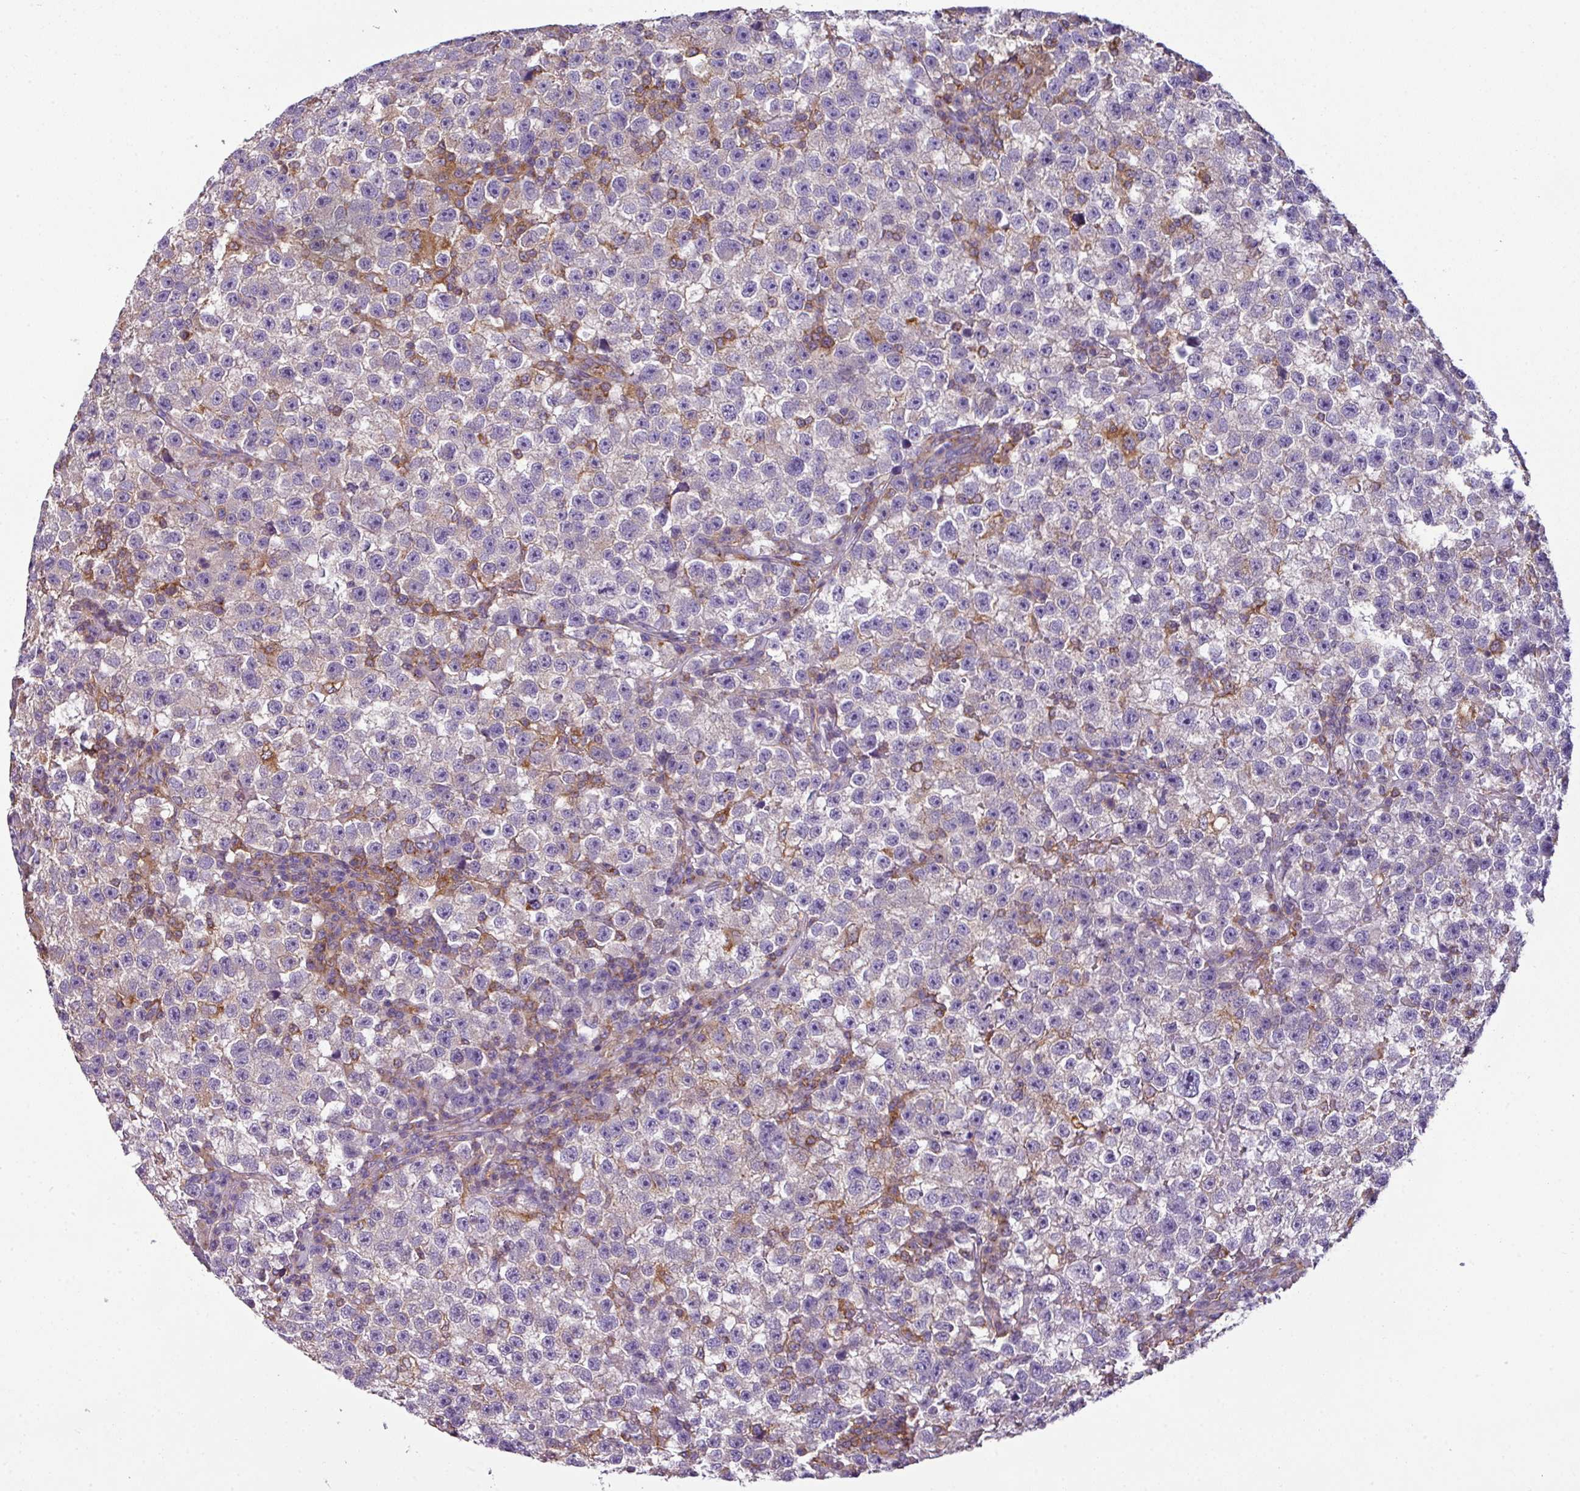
{"staining": {"intensity": "moderate", "quantity": "<25%", "location": "cytoplasmic/membranous"}, "tissue": "testis cancer", "cell_type": "Tumor cells", "image_type": "cancer", "snomed": [{"axis": "morphology", "description": "Seminoma, NOS"}, {"axis": "topography", "description": "Testis"}], "caption": "A micrograph of human seminoma (testis) stained for a protein exhibits moderate cytoplasmic/membranous brown staining in tumor cells.", "gene": "XNDC1N", "patient": {"sex": "male", "age": 22}}